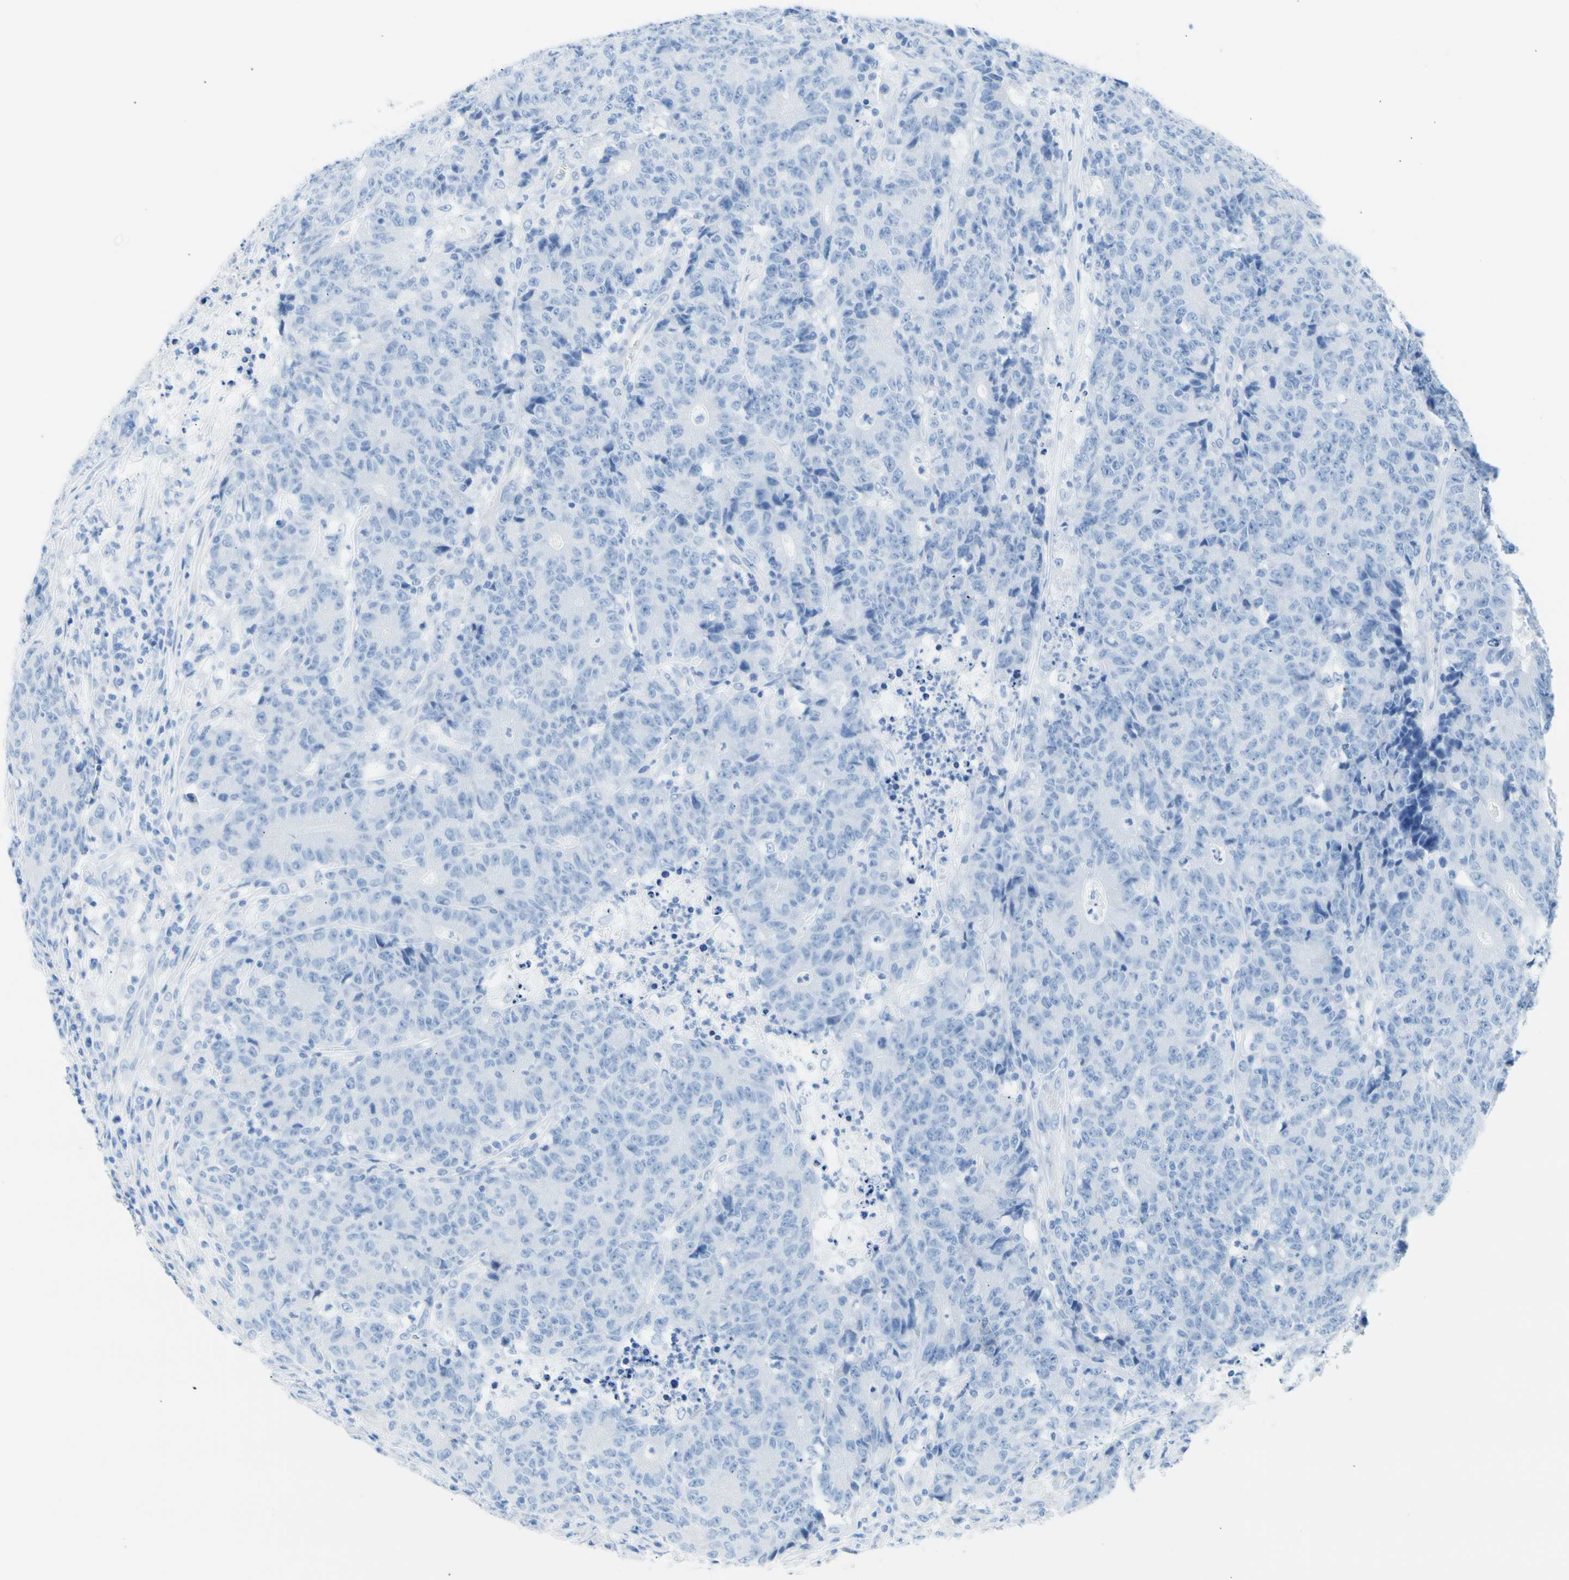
{"staining": {"intensity": "negative", "quantity": "none", "location": "none"}, "tissue": "colorectal cancer", "cell_type": "Tumor cells", "image_type": "cancer", "snomed": [{"axis": "morphology", "description": "Normal tissue, NOS"}, {"axis": "morphology", "description": "Adenocarcinoma, NOS"}, {"axis": "topography", "description": "Colon"}], "caption": "A histopathology image of colorectal cancer stained for a protein reveals no brown staining in tumor cells. (DAB (3,3'-diaminobenzidine) IHC visualized using brightfield microscopy, high magnification).", "gene": "CEL", "patient": {"sex": "female", "age": 75}}